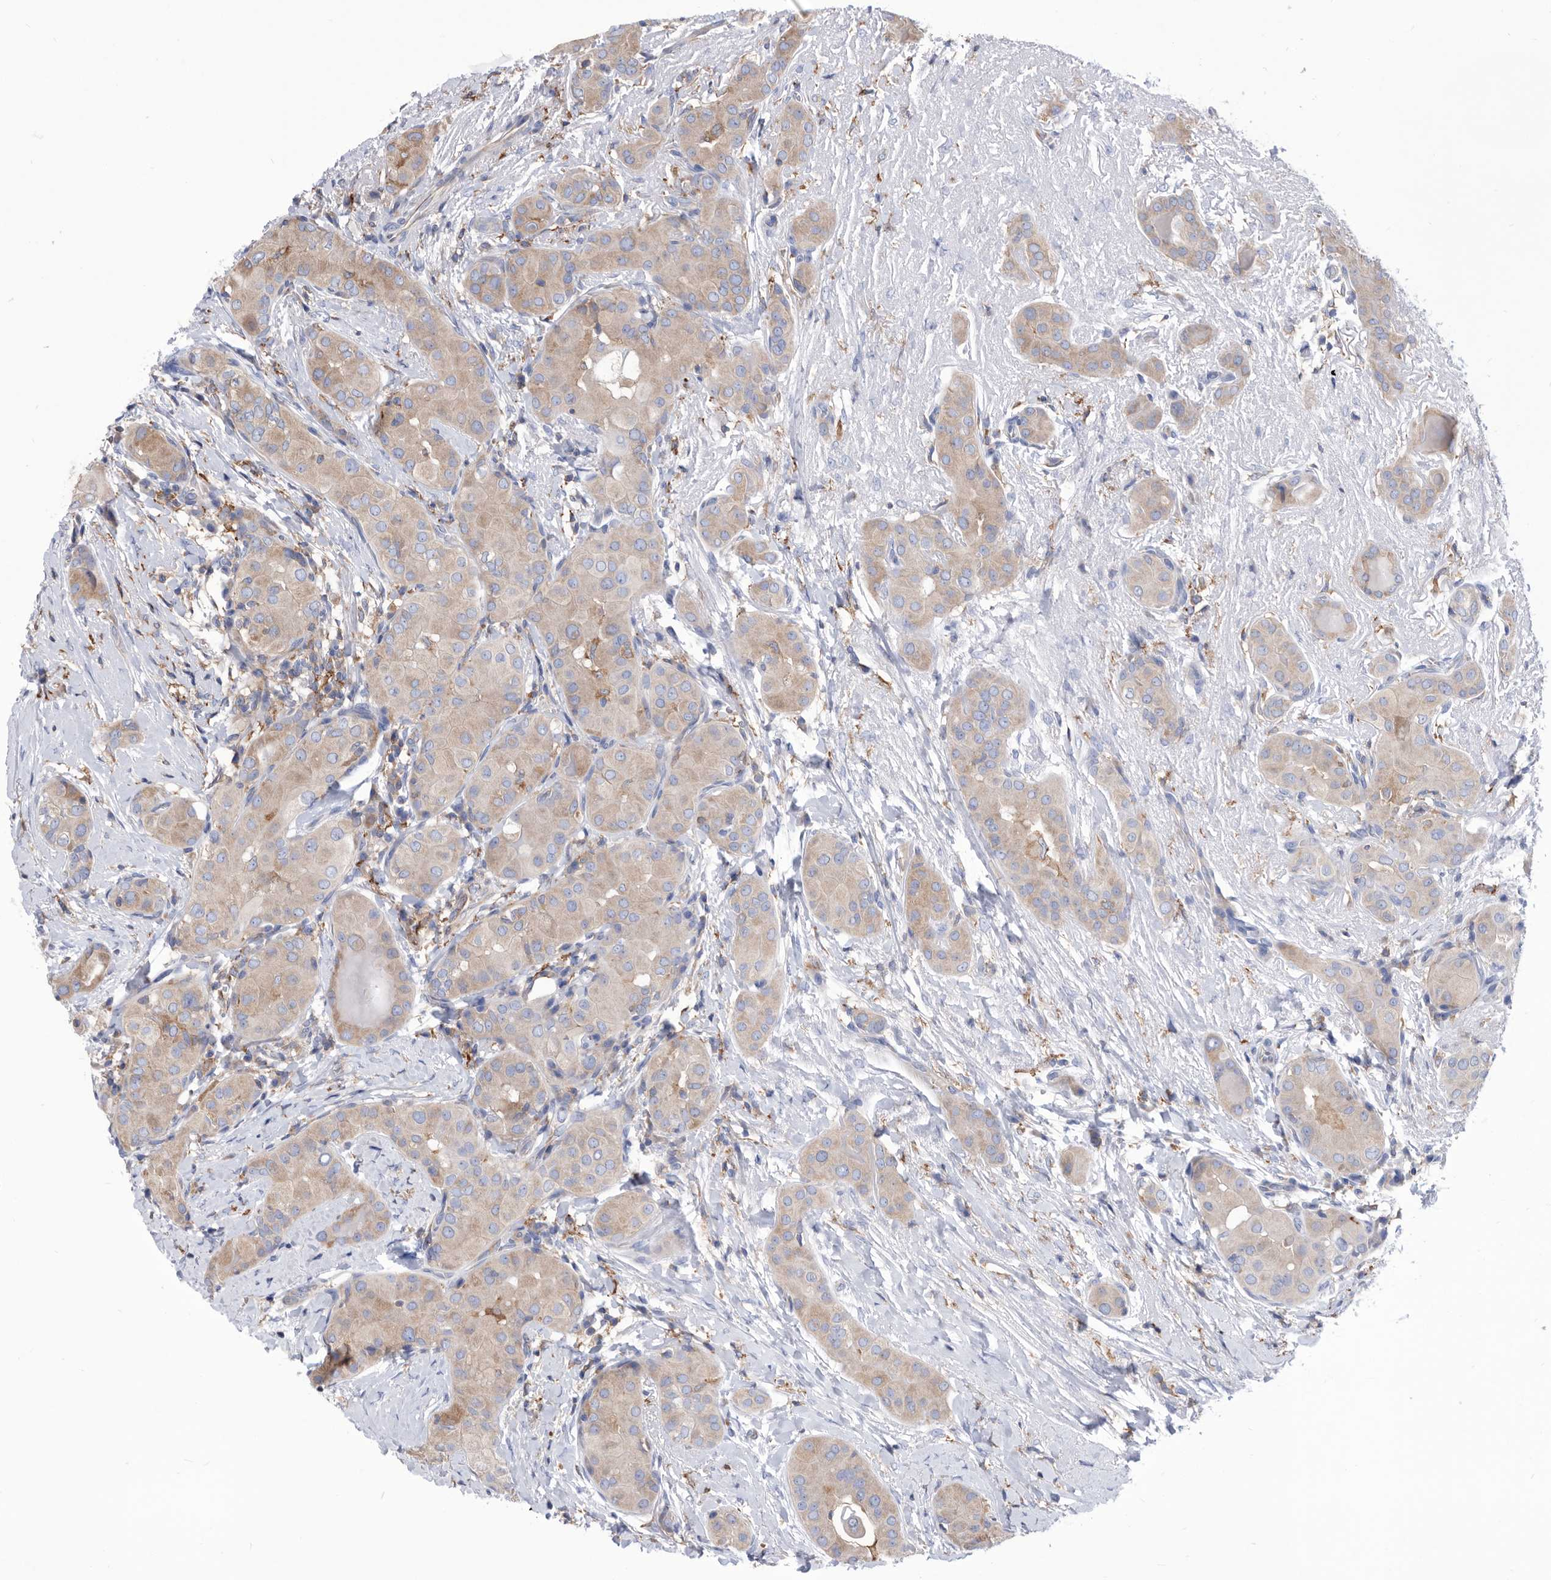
{"staining": {"intensity": "weak", "quantity": "<25%", "location": "cytoplasmic/membranous"}, "tissue": "thyroid cancer", "cell_type": "Tumor cells", "image_type": "cancer", "snomed": [{"axis": "morphology", "description": "Papillary adenocarcinoma, NOS"}, {"axis": "topography", "description": "Thyroid gland"}], "caption": "Tumor cells show no significant expression in thyroid cancer.", "gene": "SMG7", "patient": {"sex": "male", "age": 33}}